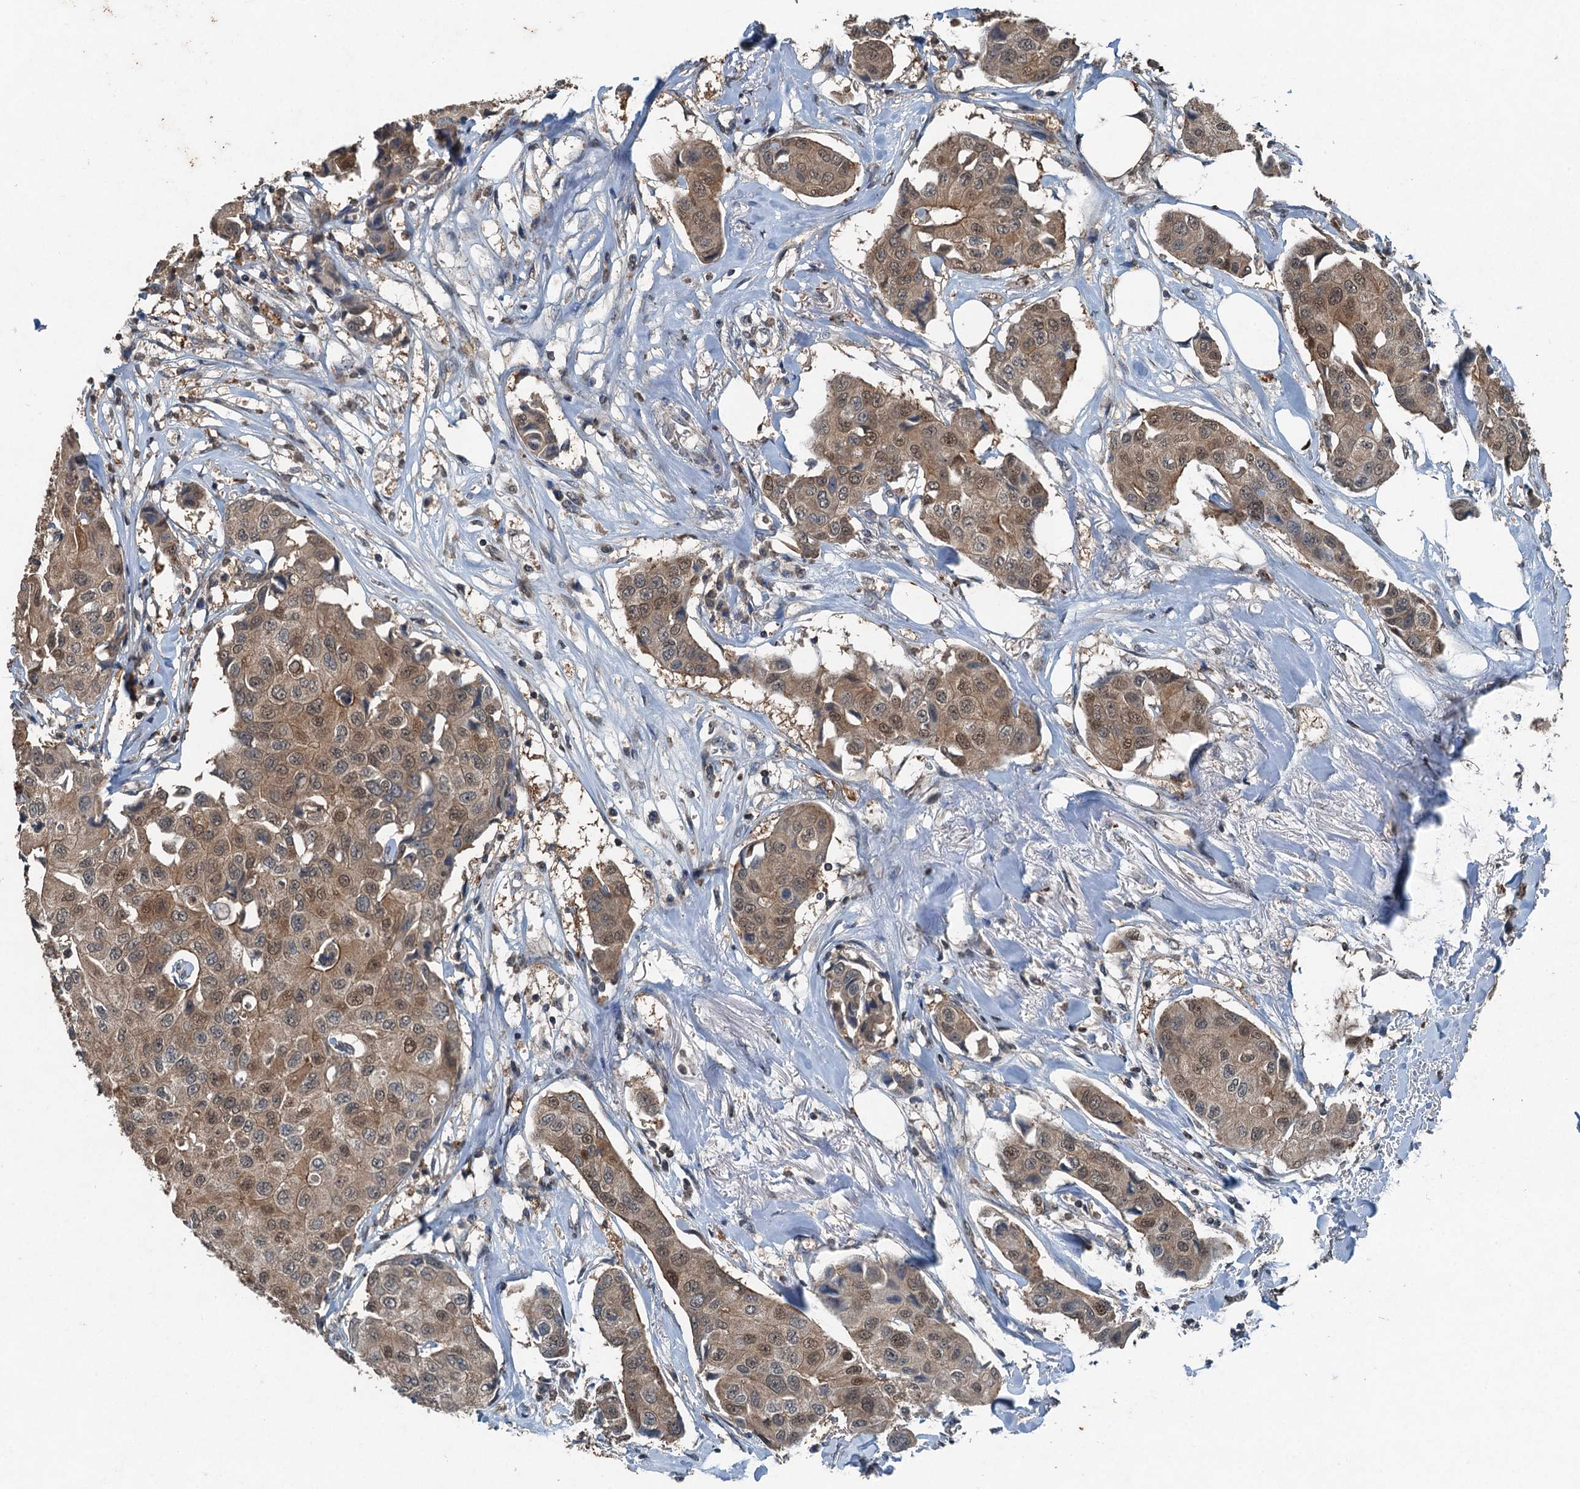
{"staining": {"intensity": "weak", "quantity": ">75%", "location": "cytoplasmic/membranous,nuclear"}, "tissue": "breast cancer", "cell_type": "Tumor cells", "image_type": "cancer", "snomed": [{"axis": "morphology", "description": "Duct carcinoma"}, {"axis": "topography", "description": "Breast"}], "caption": "Immunohistochemical staining of human invasive ductal carcinoma (breast) displays low levels of weak cytoplasmic/membranous and nuclear protein staining in about >75% of tumor cells. The staining was performed using DAB, with brown indicating positive protein expression. Nuclei are stained blue with hematoxylin.", "gene": "TCTN1", "patient": {"sex": "female", "age": 80}}